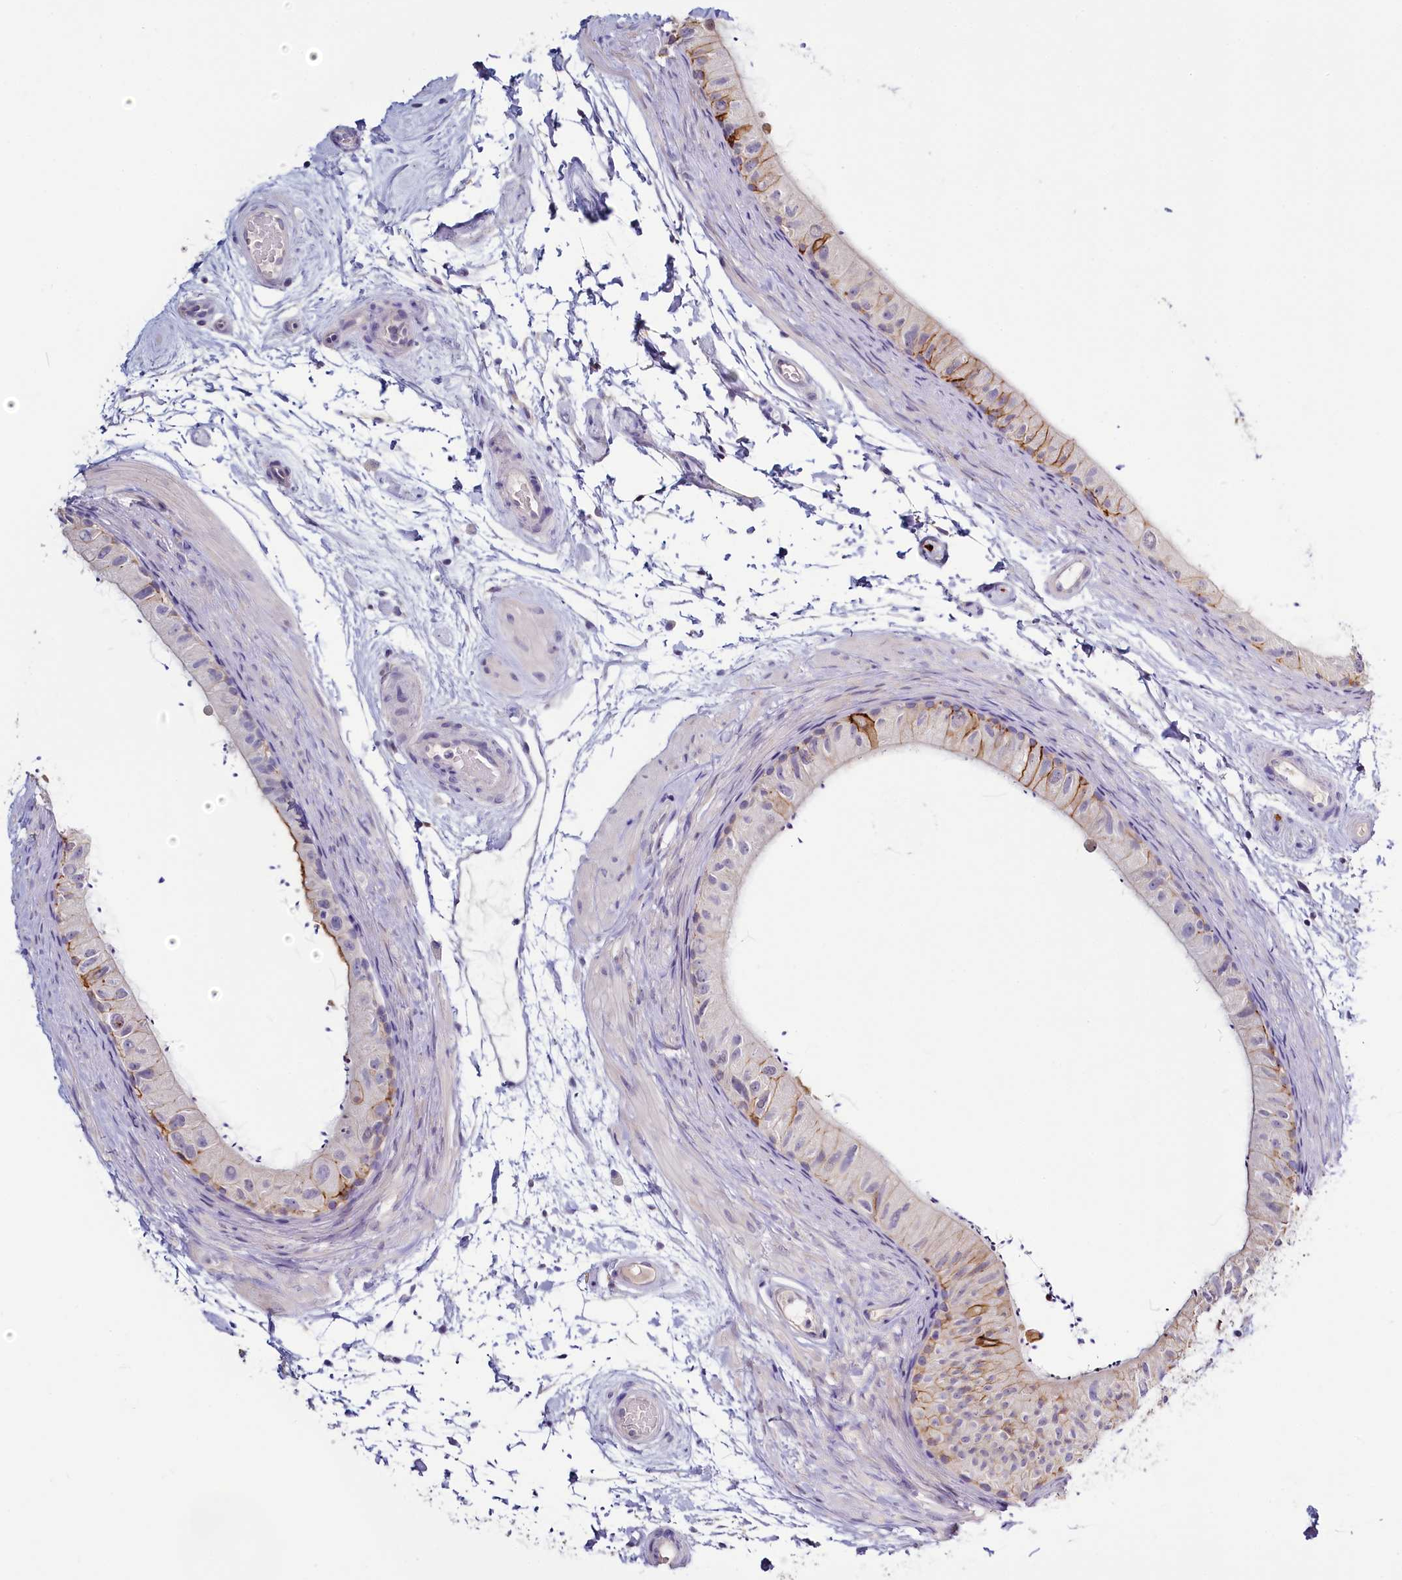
{"staining": {"intensity": "moderate", "quantity": "<25%", "location": "cytoplasmic/membranous"}, "tissue": "epididymis", "cell_type": "Glandular cells", "image_type": "normal", "snomed": [{"axis": "morphology", "description": "Normal tissue, NOS"}, {"axis": "topography", "description": "Epididymis"}], "caption": "Immunohistochemical staining of unremarkable human epididymis shows low levels of moderate cytoplasmic/membranous positivity in about <25% of glandular cells. The staining was performed using DAB, with brown indicating positive protein expression. Nuclei are stained blue with hematoxylin.", "gene": "PDE6D", "patient": {"sex": "male", "age": 50}}